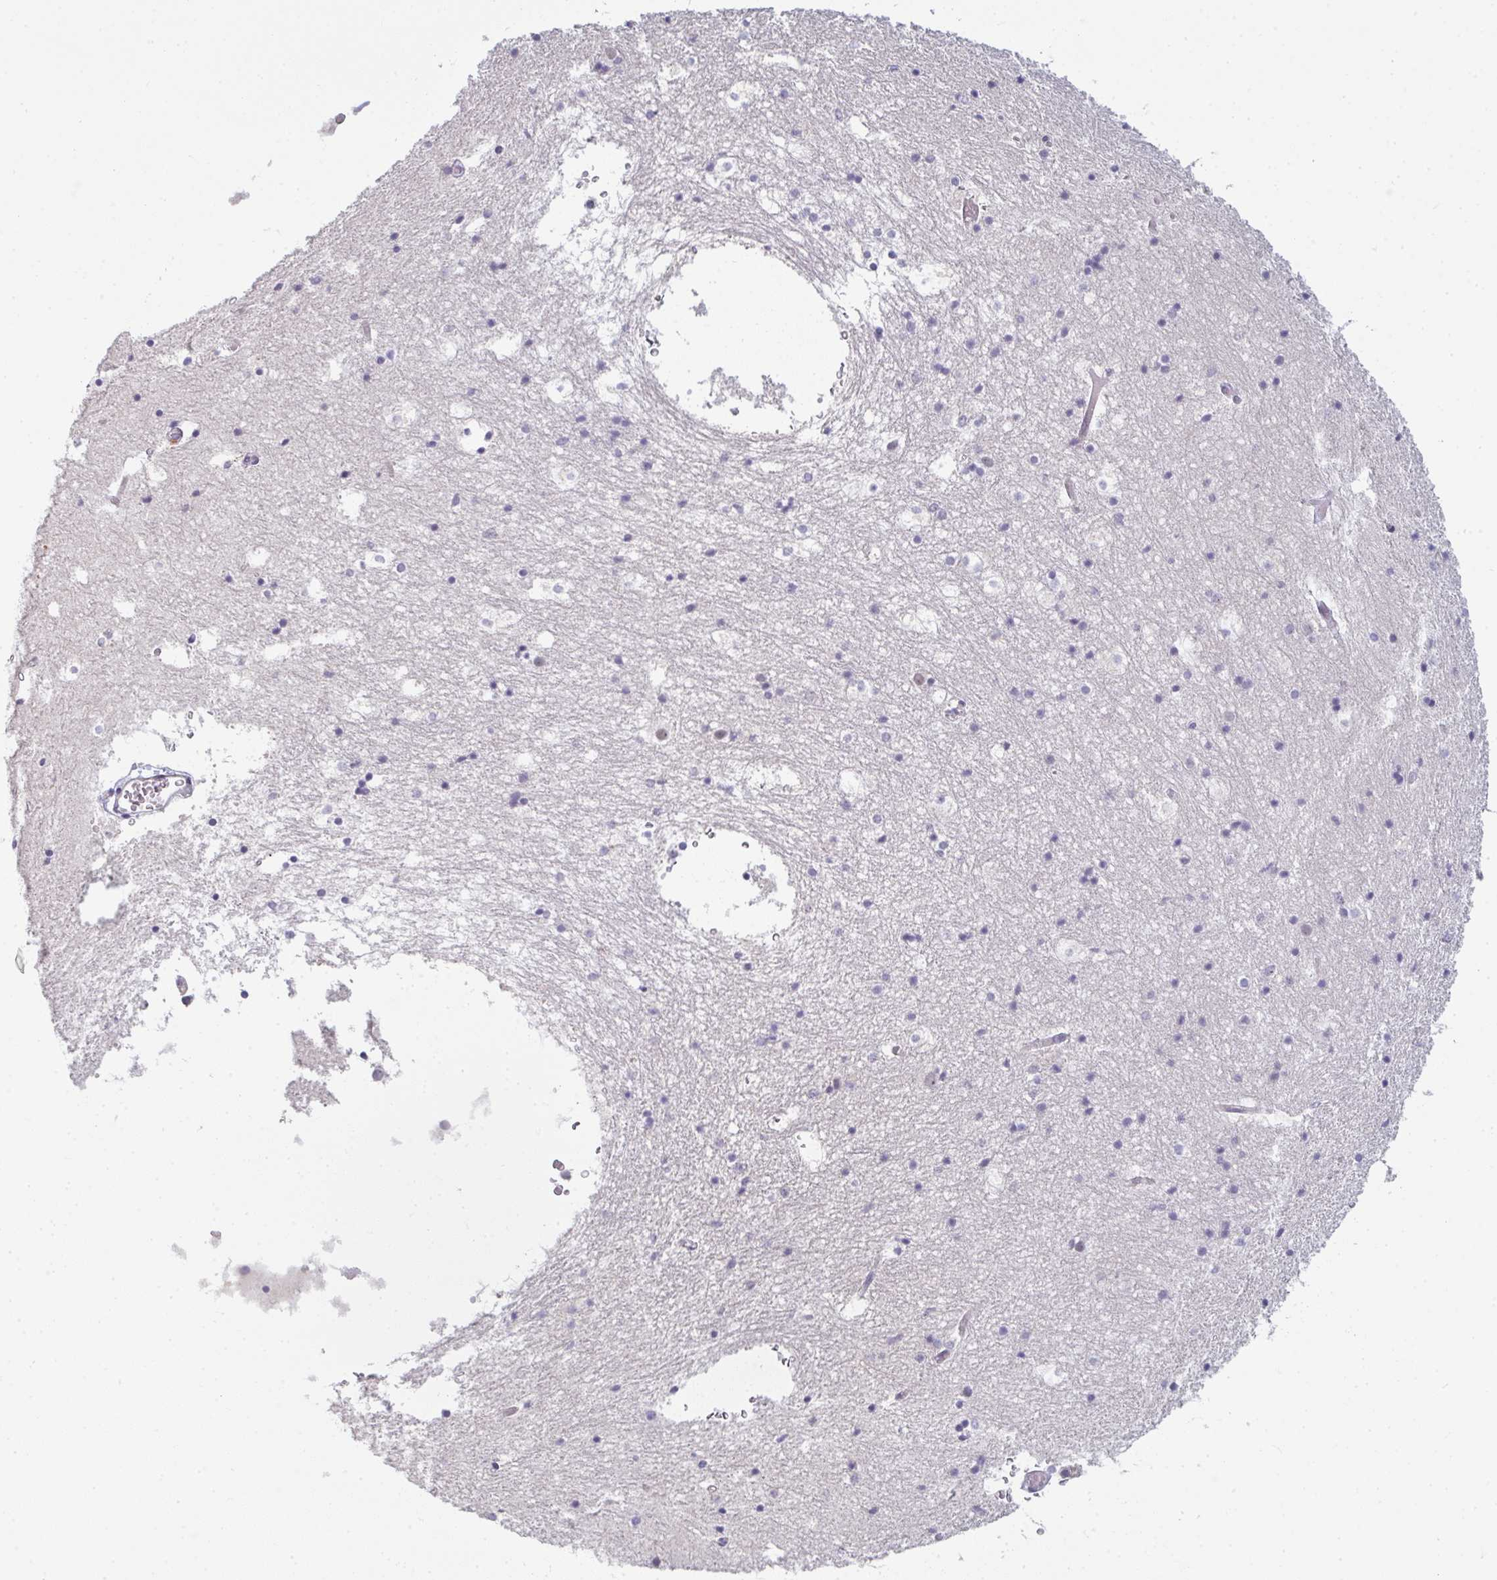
{"staining": {"intensity": "negative", "quantity": "none", "location": "none"}, "tissue": "hippocampus", "cell_type": "Glial cells", "image_type": "normal", "snomed": [{"axis": "morphology", "description": "Normal tissue, NOS"}, {"axis": "topography", "description": "Hippocampus"}], "caption": "A high-resolution histopathology image shows immunohistochemistry (IHC) staining of unremarkable hippocampus, which demonstrates no significant staining in glial cells.", "gene": "TEX33", "patient": {"sex": "female", "age": 52}}